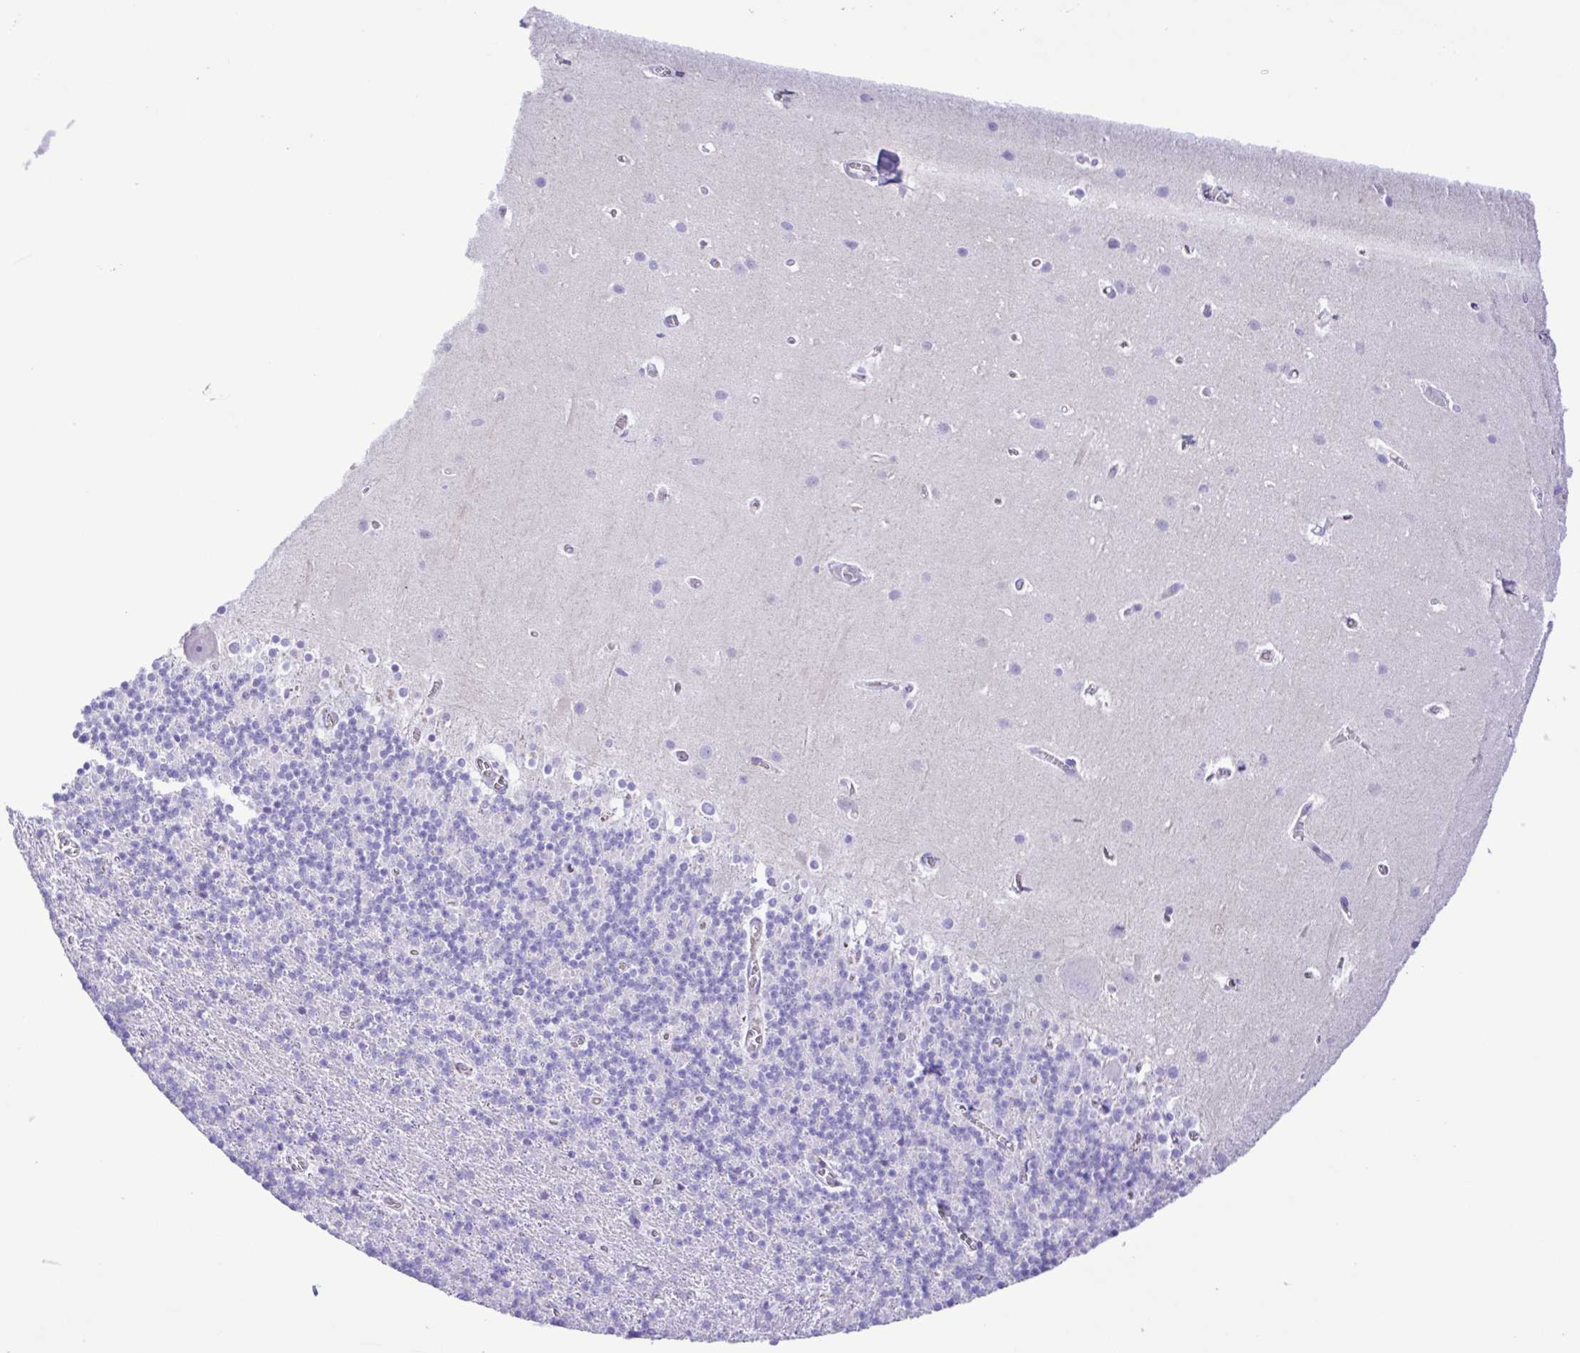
{"staining": {"intensity": "negative", "quantity": "none", "location": "none"}, "tissue": "cerebellum", "cell_type": "Cells in granular layer", "image_type": "normal", "snomed": [{"axis": "morphology", "description": "Normal tissue, NOS"}, {"axis": "topography", "description": "Cerebellum"}], "caption": "DAB immunohistochemical staining of benign cerebellum demonstrates no significant expression in cells in granular layer.", "gene": "CYP11A1", "patient": {"sex": "male", "age": 70}}